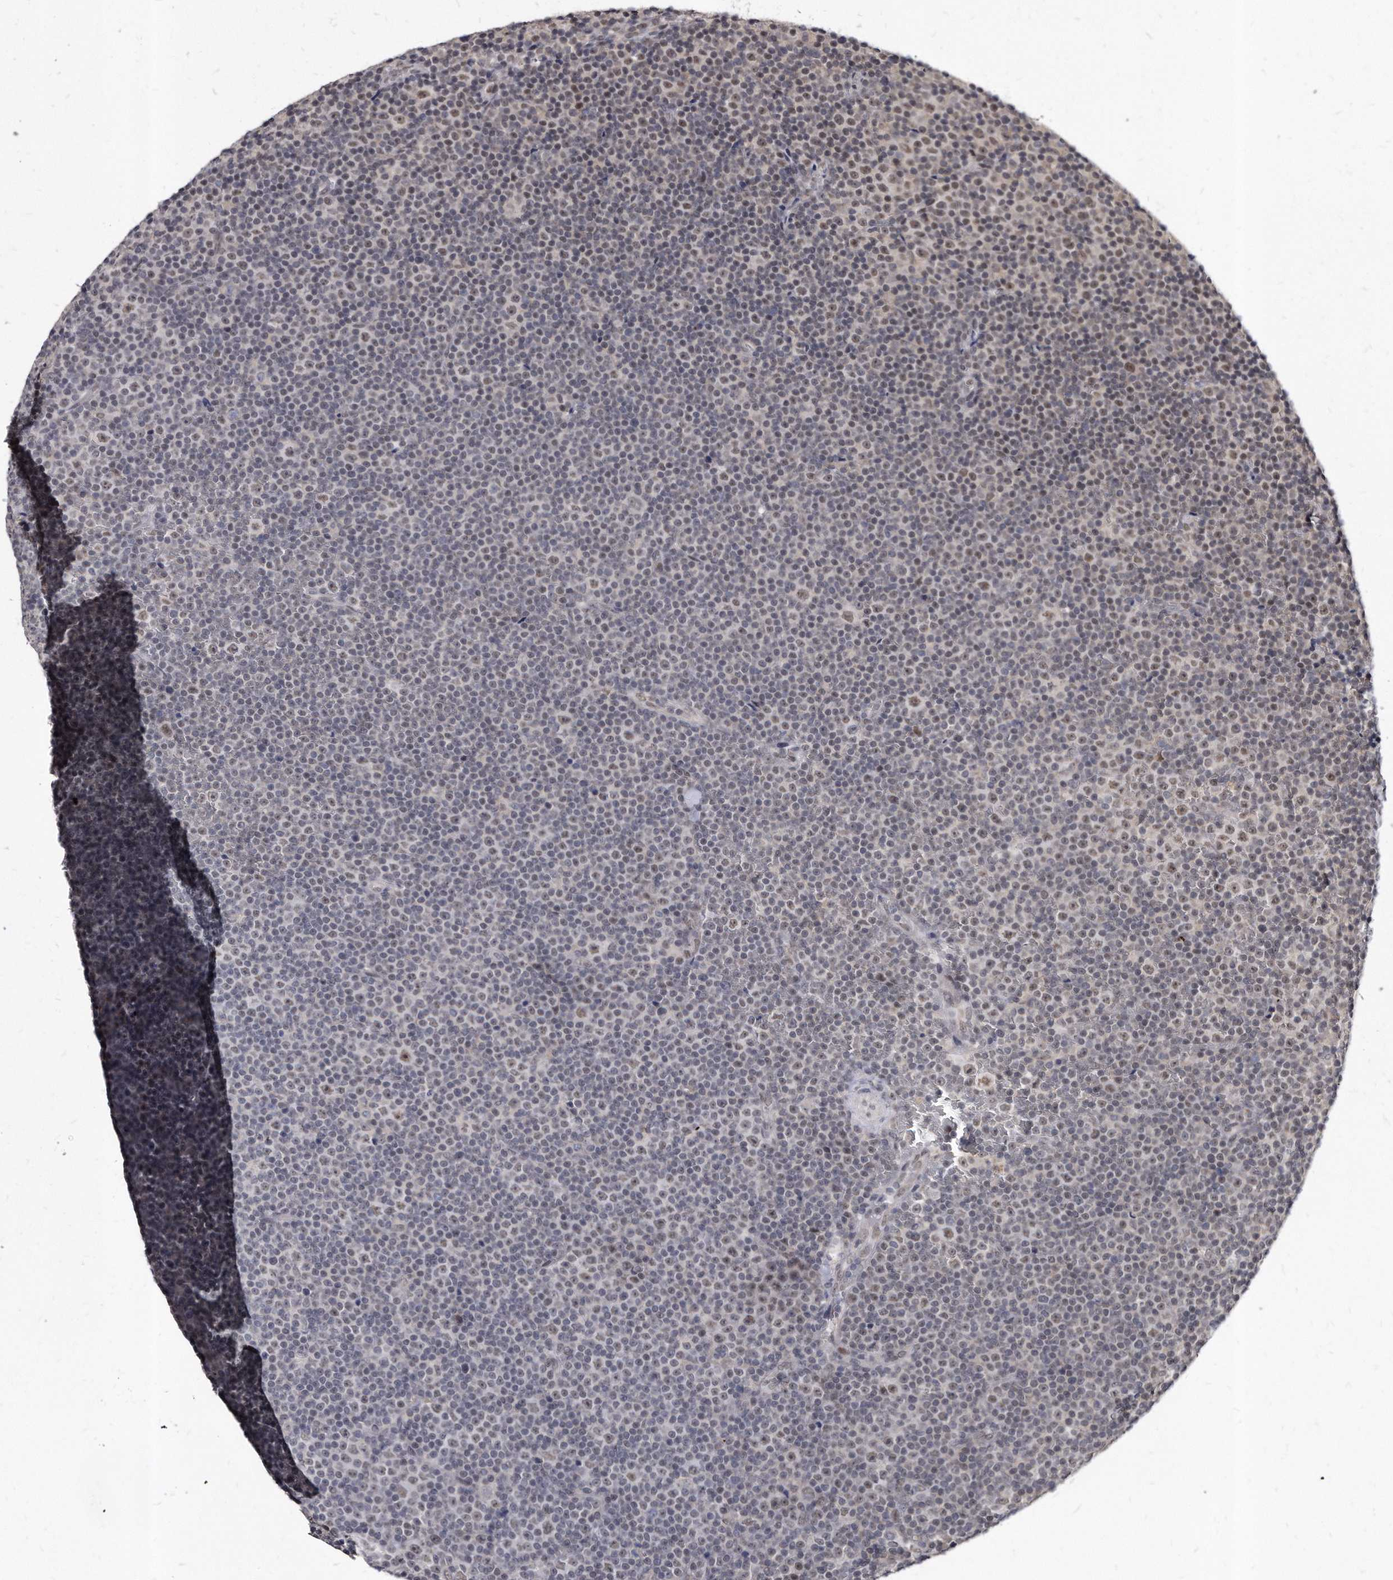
{"staining": {"intensity": "negative", "quantity": "none", "location": "none"}, "tissue": "lymphoma", "cell_type": "Tumor cells", "image_type": "cancer", "snomed": [{"axis": "morphology", "description": "Malignant lymphoma, non-Hodgkin's type, Low grade"}, {"axis": "topography", "description": "Lymph node"}], "caption": "IHC photomicrograph of neoplastic tissue: lymphoma stained with DAB (3,3'-diaminobenzidine) shows no significant protein staining in tumor cells.", "gene": "KLHDC3", "patient": {"sex": "female", "age": 67}}